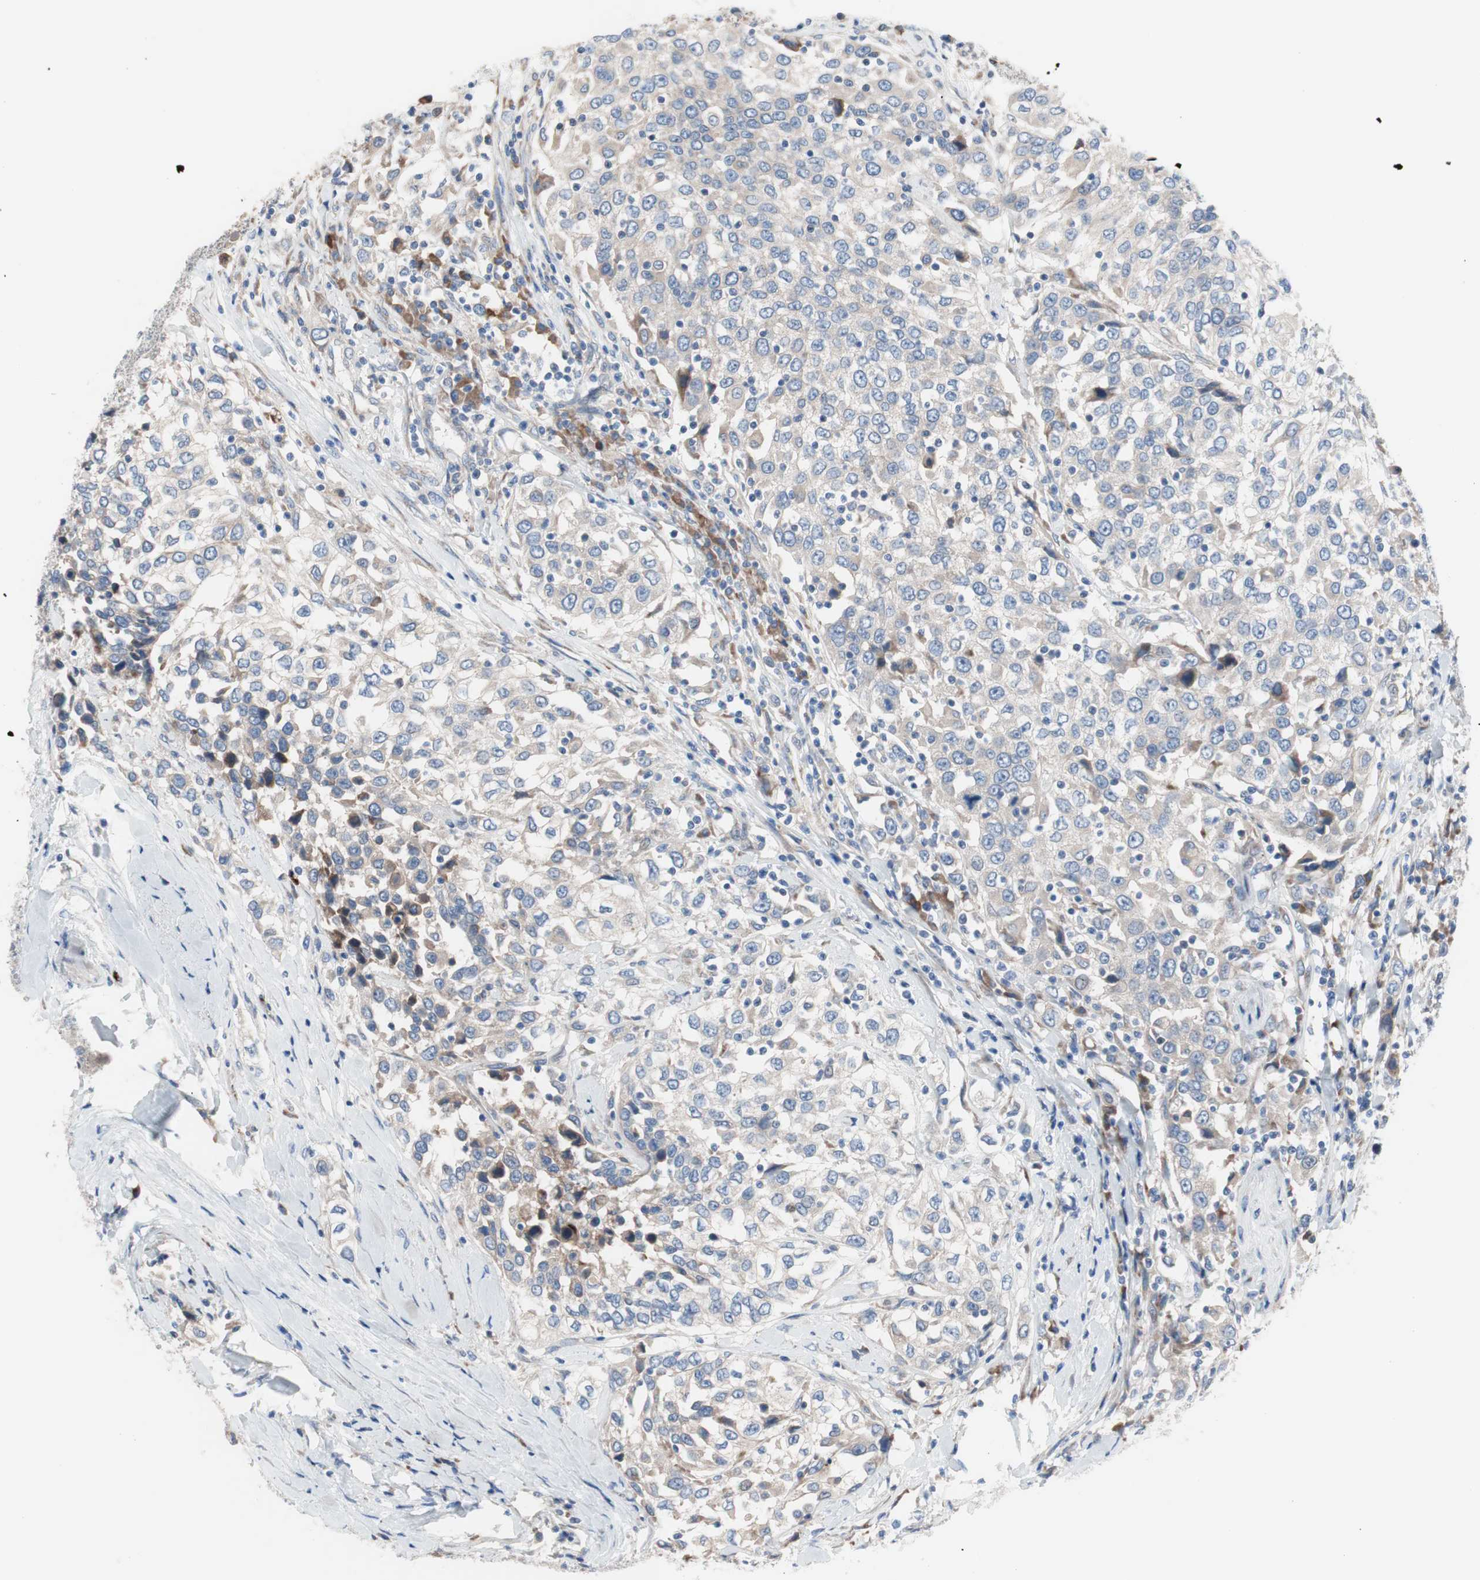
{"staining": {"intensity": "weak", "quantity": ">75%", "location": "cytoplasmic/membranous"}, "tissue": "urothelial cancer", "cell_type": "Tumor cells", "image_type": "cancer", "snomed": [{"axis": "morphology", "description": "Urothelial carcinoma, High grade"}, {"axis": "topography", "description": "Urinary bladder"}], "caption": "The immunohistochemical stain labels weak cytoplasmic/membranous positivity in tumor cells of high-grade urothelial carcinoma tissue. The staining was performed using DAB (3,3'-diaminobenzidine) to visualize the protein expression in brown, while the nuclei were stained in blue with hematoxylin (Magnification: 20x).", "gene": "KANSL1", "patient": {"sex": "female", "age": 80}}